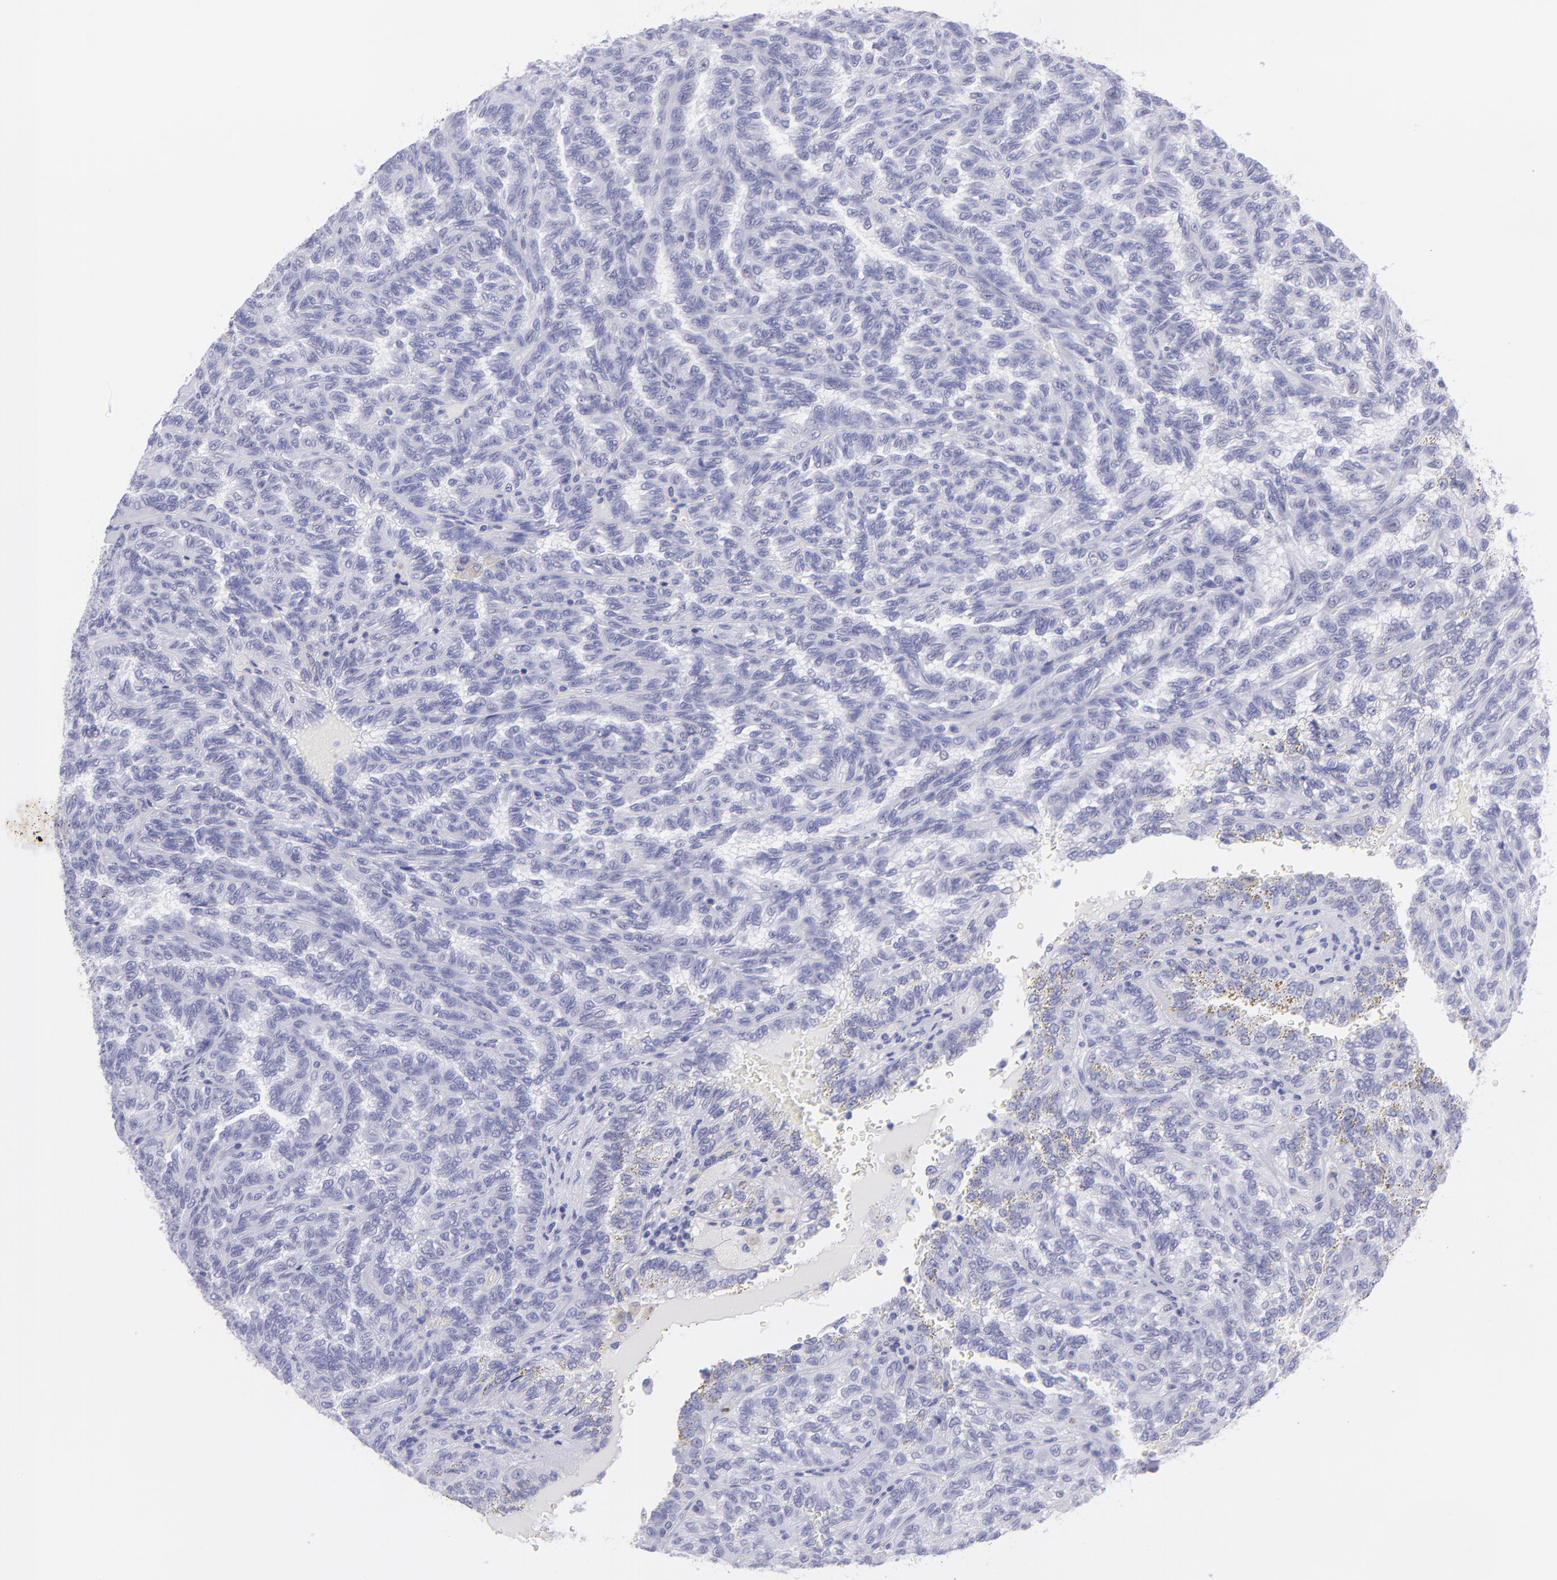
{"staining": {"intensity": "negative", "quantity": "none", "location": "none"}, "tissue": "renal cancer", "cell_type": "Tumor cells", "image_type": "cancer", "snomed": [{"axis": "morphology", "description": "Inflammation, NOS"}, {"axis": "morphology", "description": "Adenocarcinoma, NOS"}, {"axis": "topography", "description": "Kidney"}], "caption": "A photomicrograph of human renal adenocarcinoma is negative for staining in tumor cells.", "gene": "PIP", "patient": {"sex": "male", "age": 68}}